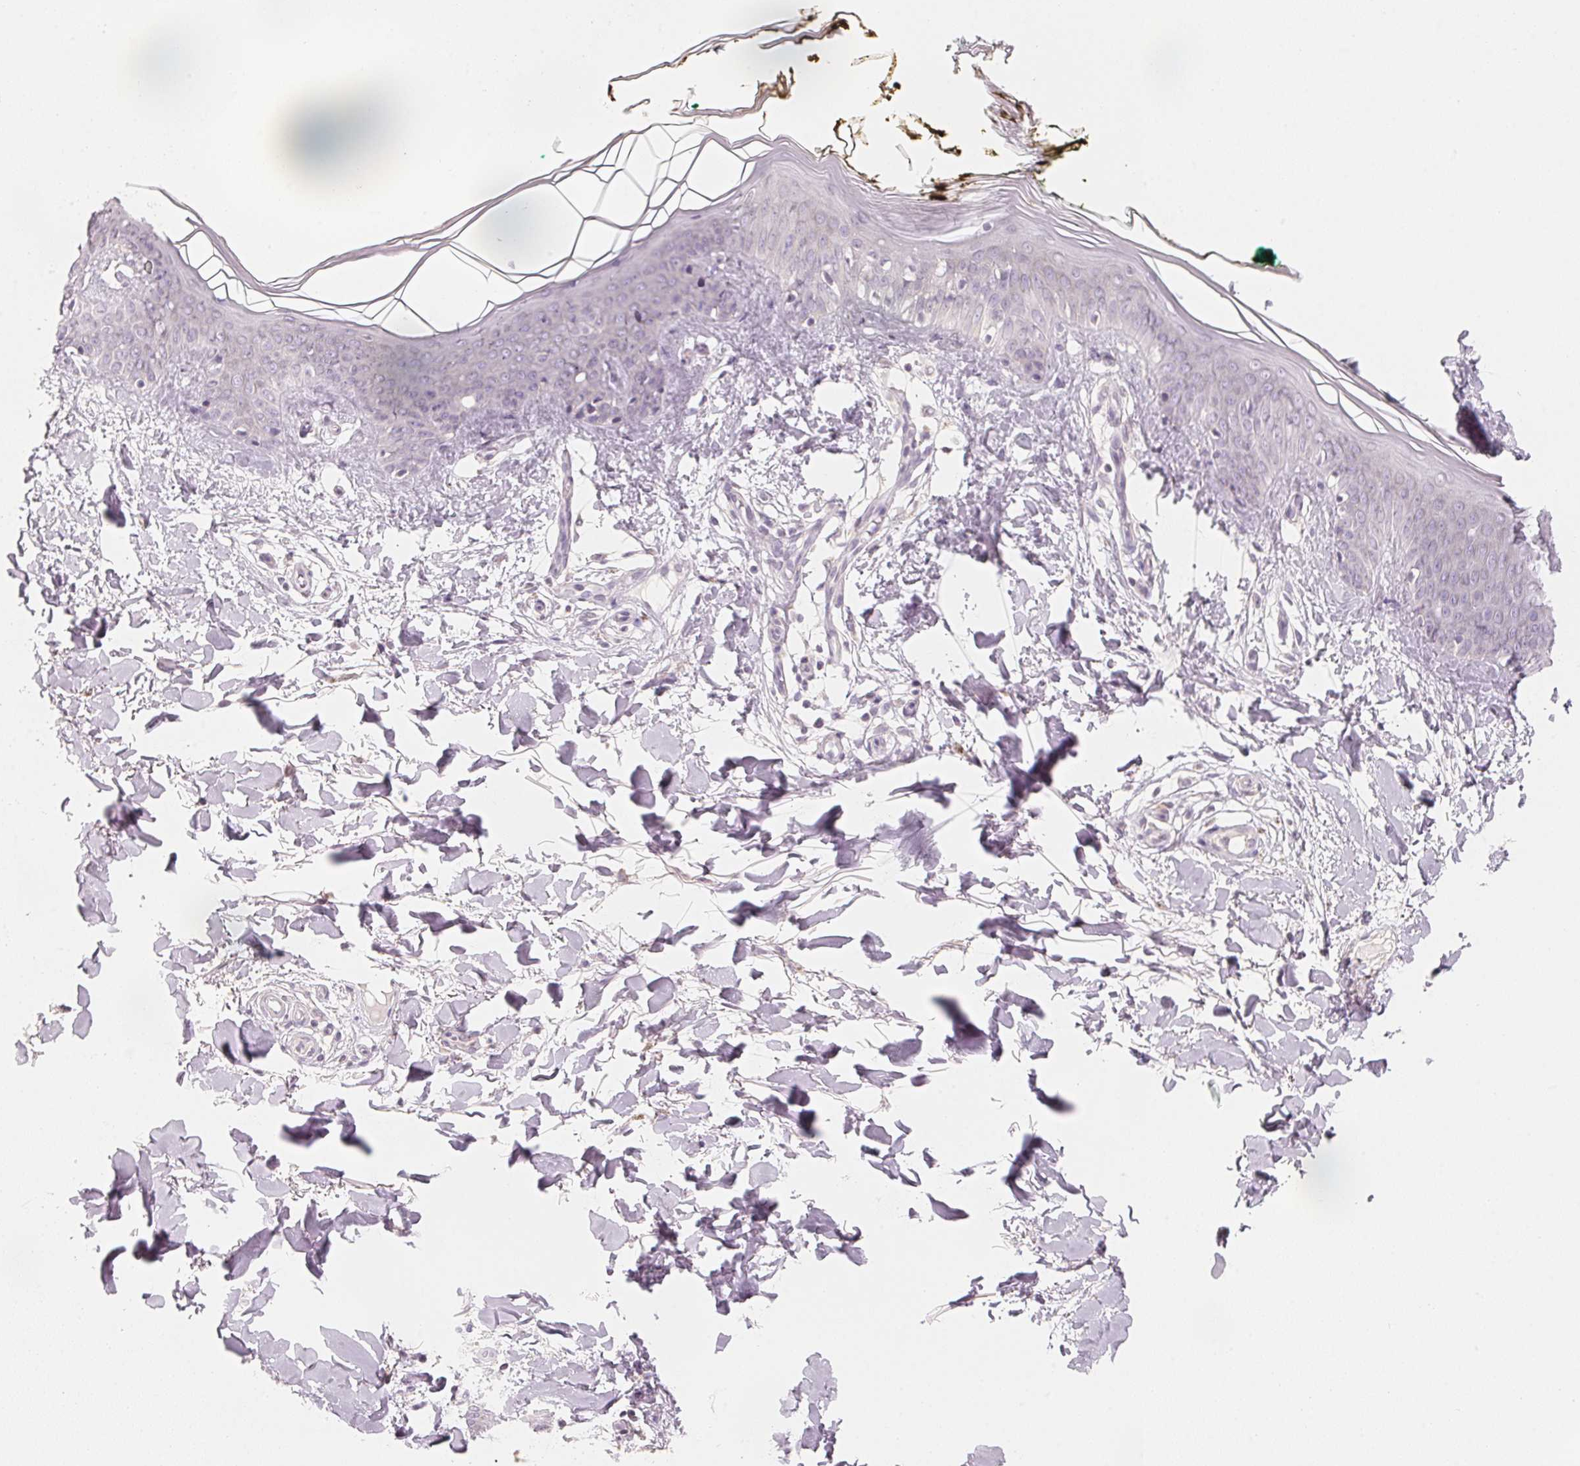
{"staining": {"intensity": "negative", "quantity": "none", "location": "none"}, "tissue": "skin", "cell_type": "Fibroblasts", "image_type": "normal", "snomed": [{"axis": "morphology", "description": "Normal tissue, NOS"}, {"axis": "topography", "description": "Skin"}], "caption": "Histopathology image shows no protein expression in fibroblasts of unremarkable skin. (IHC, brightfield microscopy, high magnification).", "gene": "ANKRD31", "patient": {"sex": "female", "age": 34}}